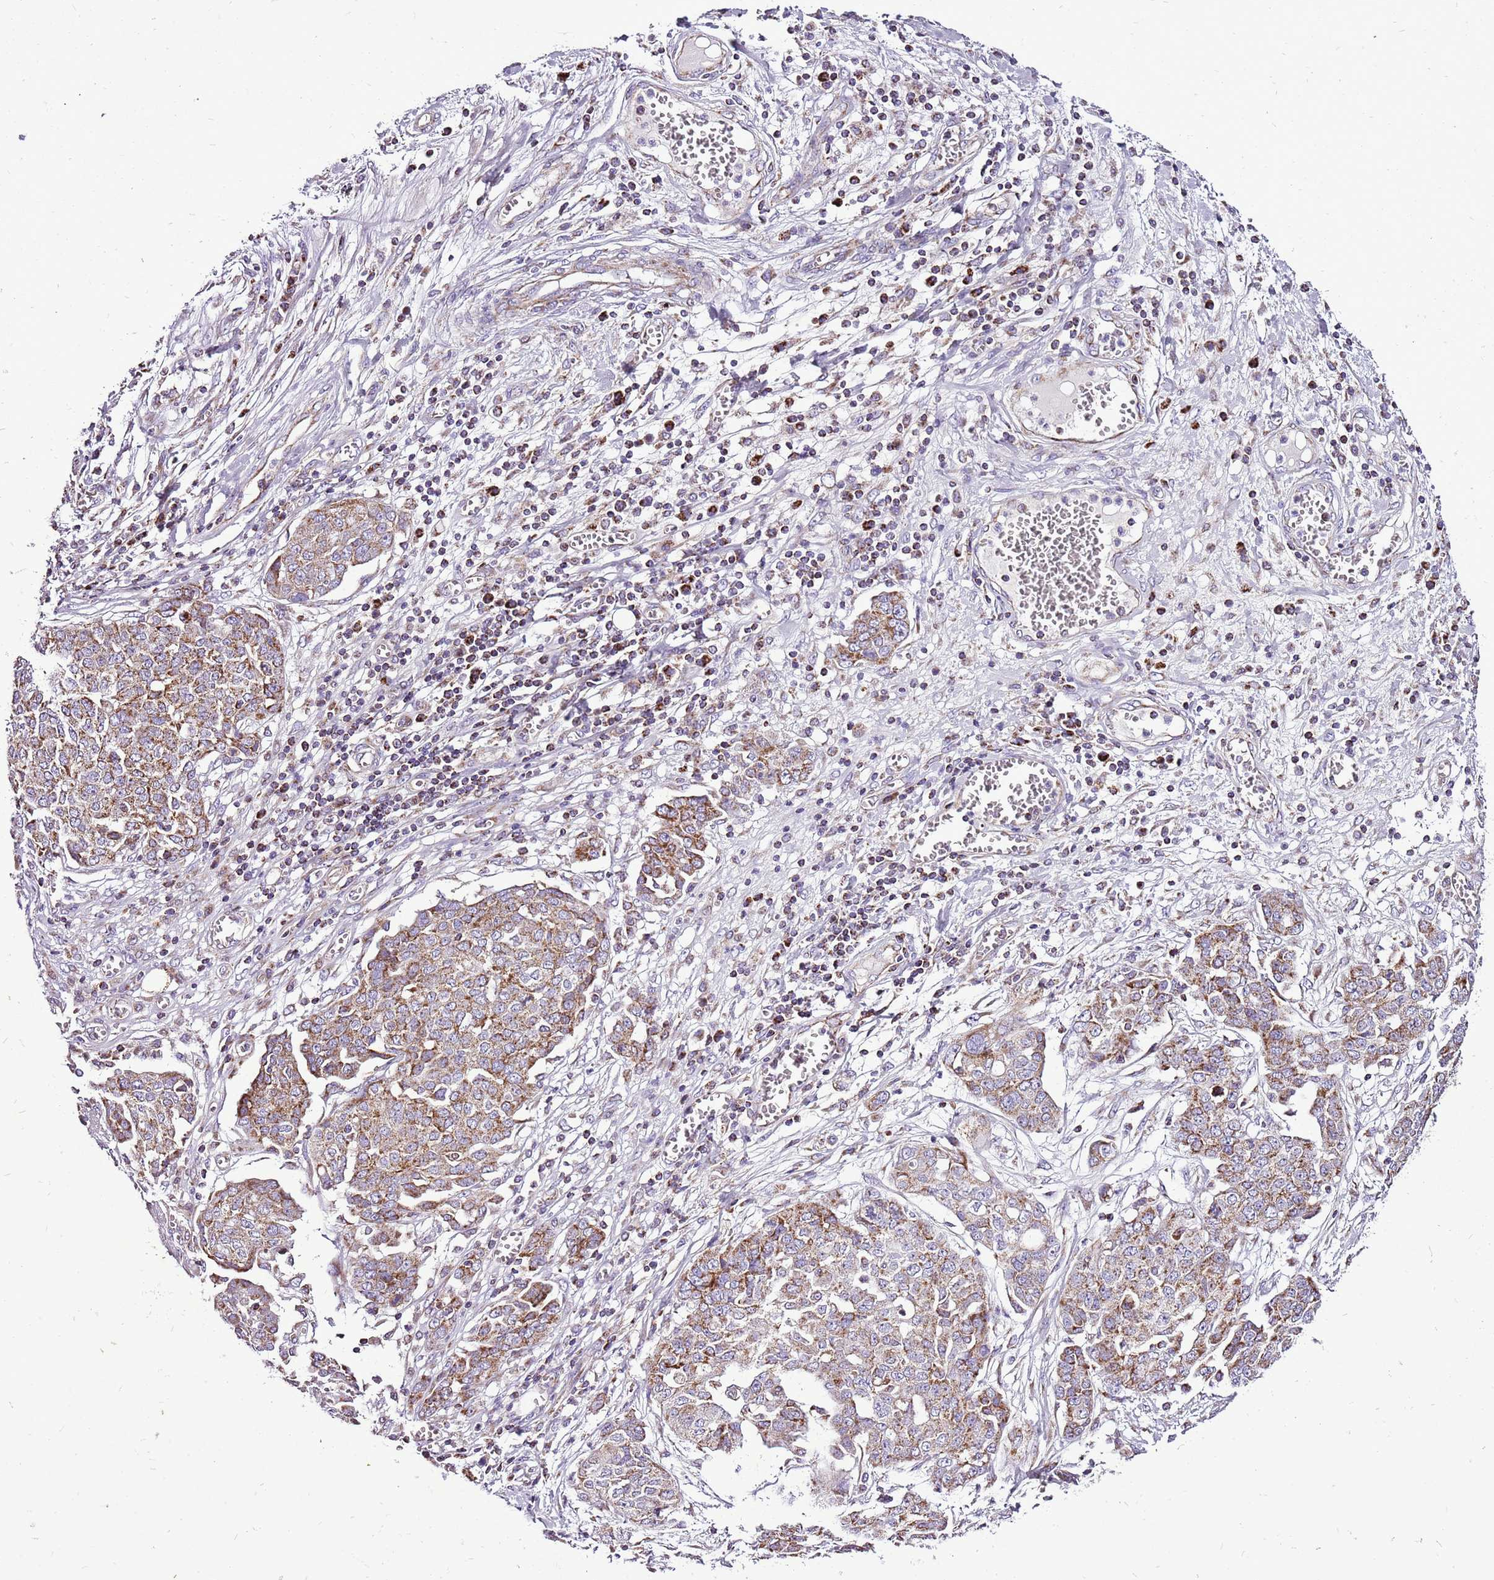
{"staining": {"intensity": "moderate", "quantity": ">75%", "location": "cytoplasmic/membranous"}, "tissue": "ovarian cancer", "cell_type": "Tumor cells", "image_type": "cancer", "snomed": [{"axis": "morphology", "description": "Cystadenocarcinoma, serous, NOS"}, {"axis": "topography", "description": "Soft tissue"}, {"axis": "topography", "description": "Ovary"}], "caption": "The histopathology image demonstrates a brown stain indicating the presence of a protein in the cytoplasmic/membranous of tumor cells in serous cystadenocarcinoma (ovarian).", "gene": "GCDH", "patient": {"sex": "female", "age": 57}}